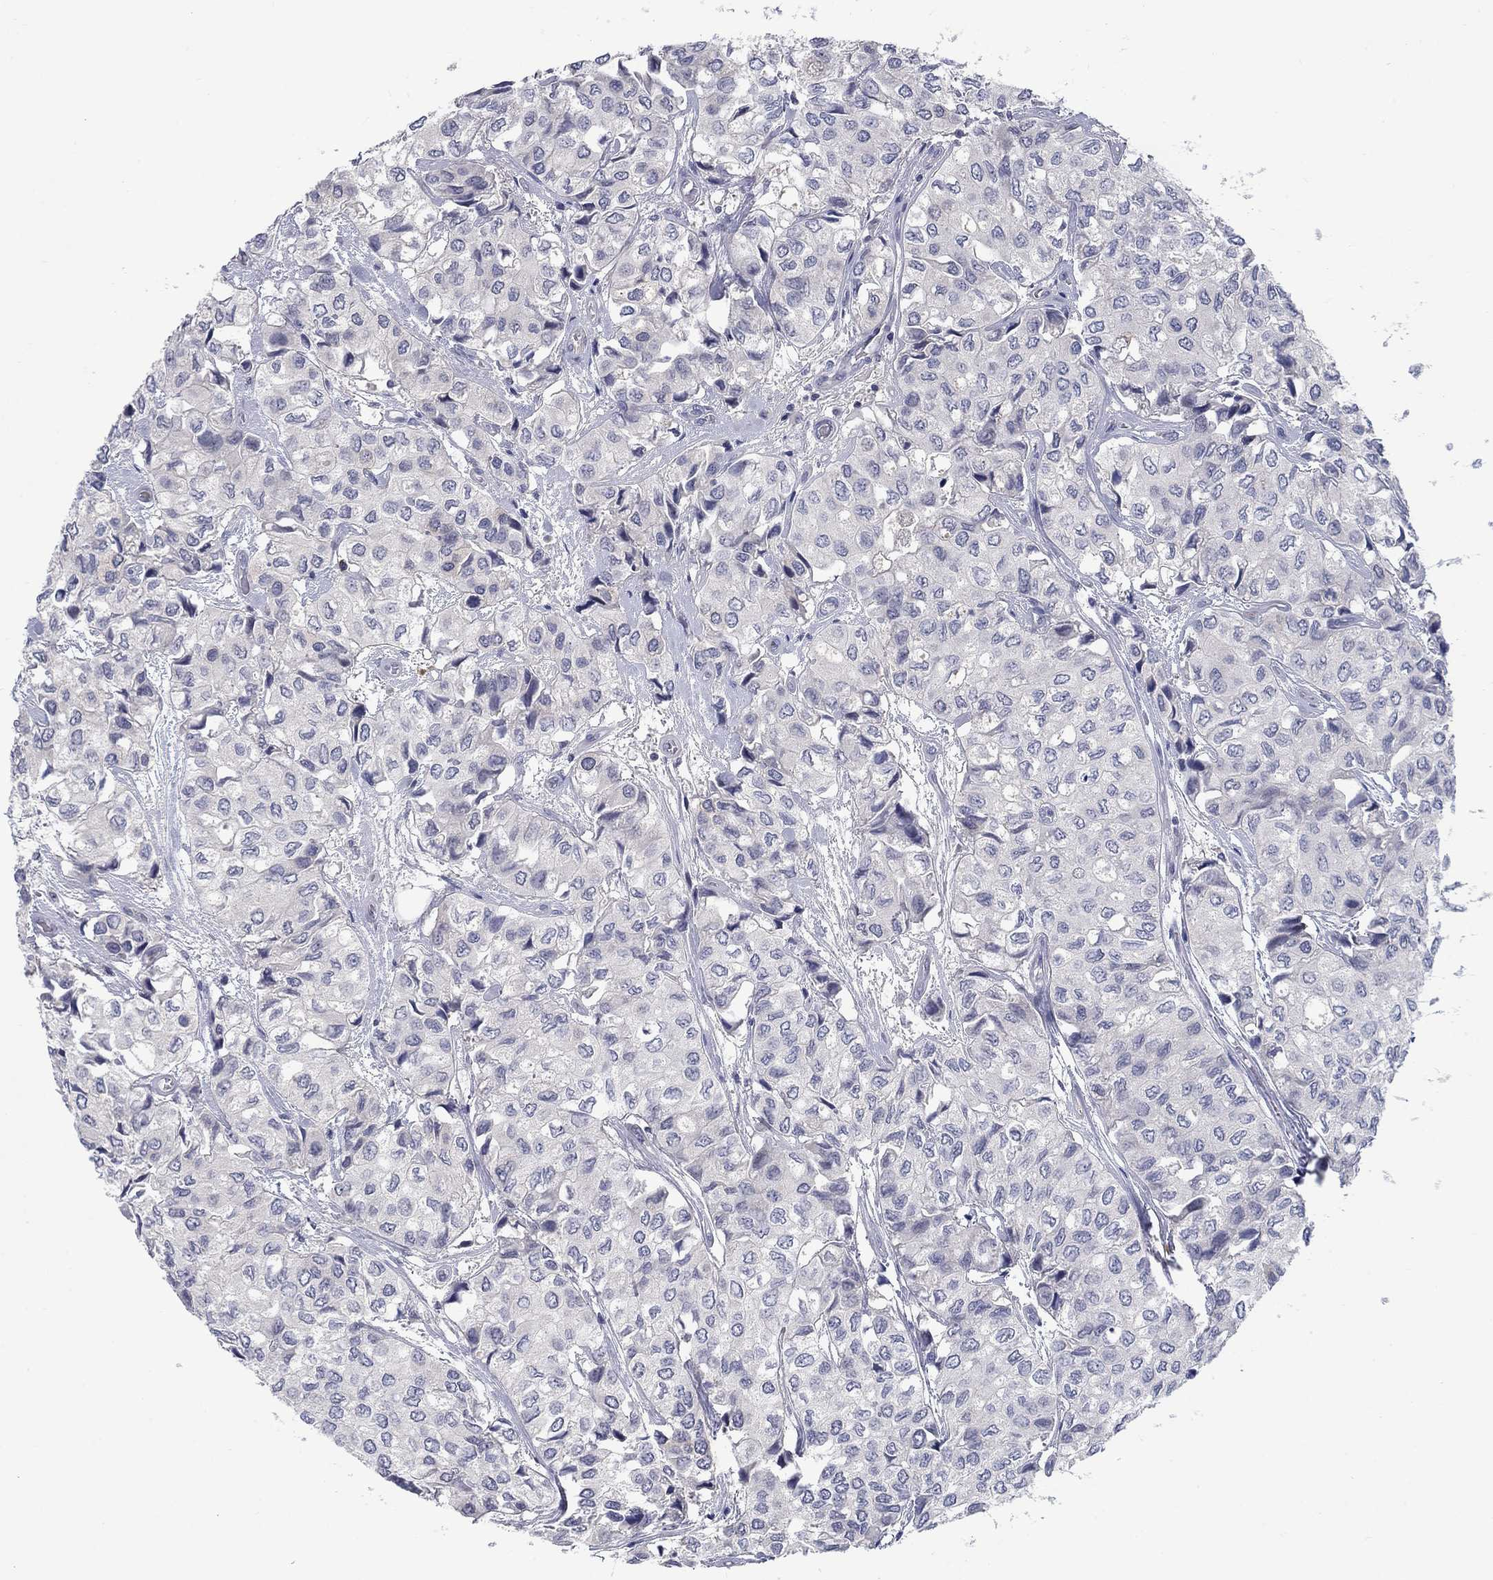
{"staining": {"intensity": "negative", "quantity": "none", "location": "none"}, "tissue": "urothelial cancer", "cell_type": "Tumor cells", "image_type": "cancer", "snomed": [{"axis": "morphology", "description": "Urothelial carcinoma, High grade"}, {"axis": "topography", "description": "Urinary bladder"}], "caption": "This photomicrograph is of urothelial cancer stained with immunohistochemistry (IHC) to label a protein in brown with the nuclei are counter-stained blue. There is no staining in tumor cells.", "gene": "KIF15", "patient": {"sex": "male", "age": 73}}